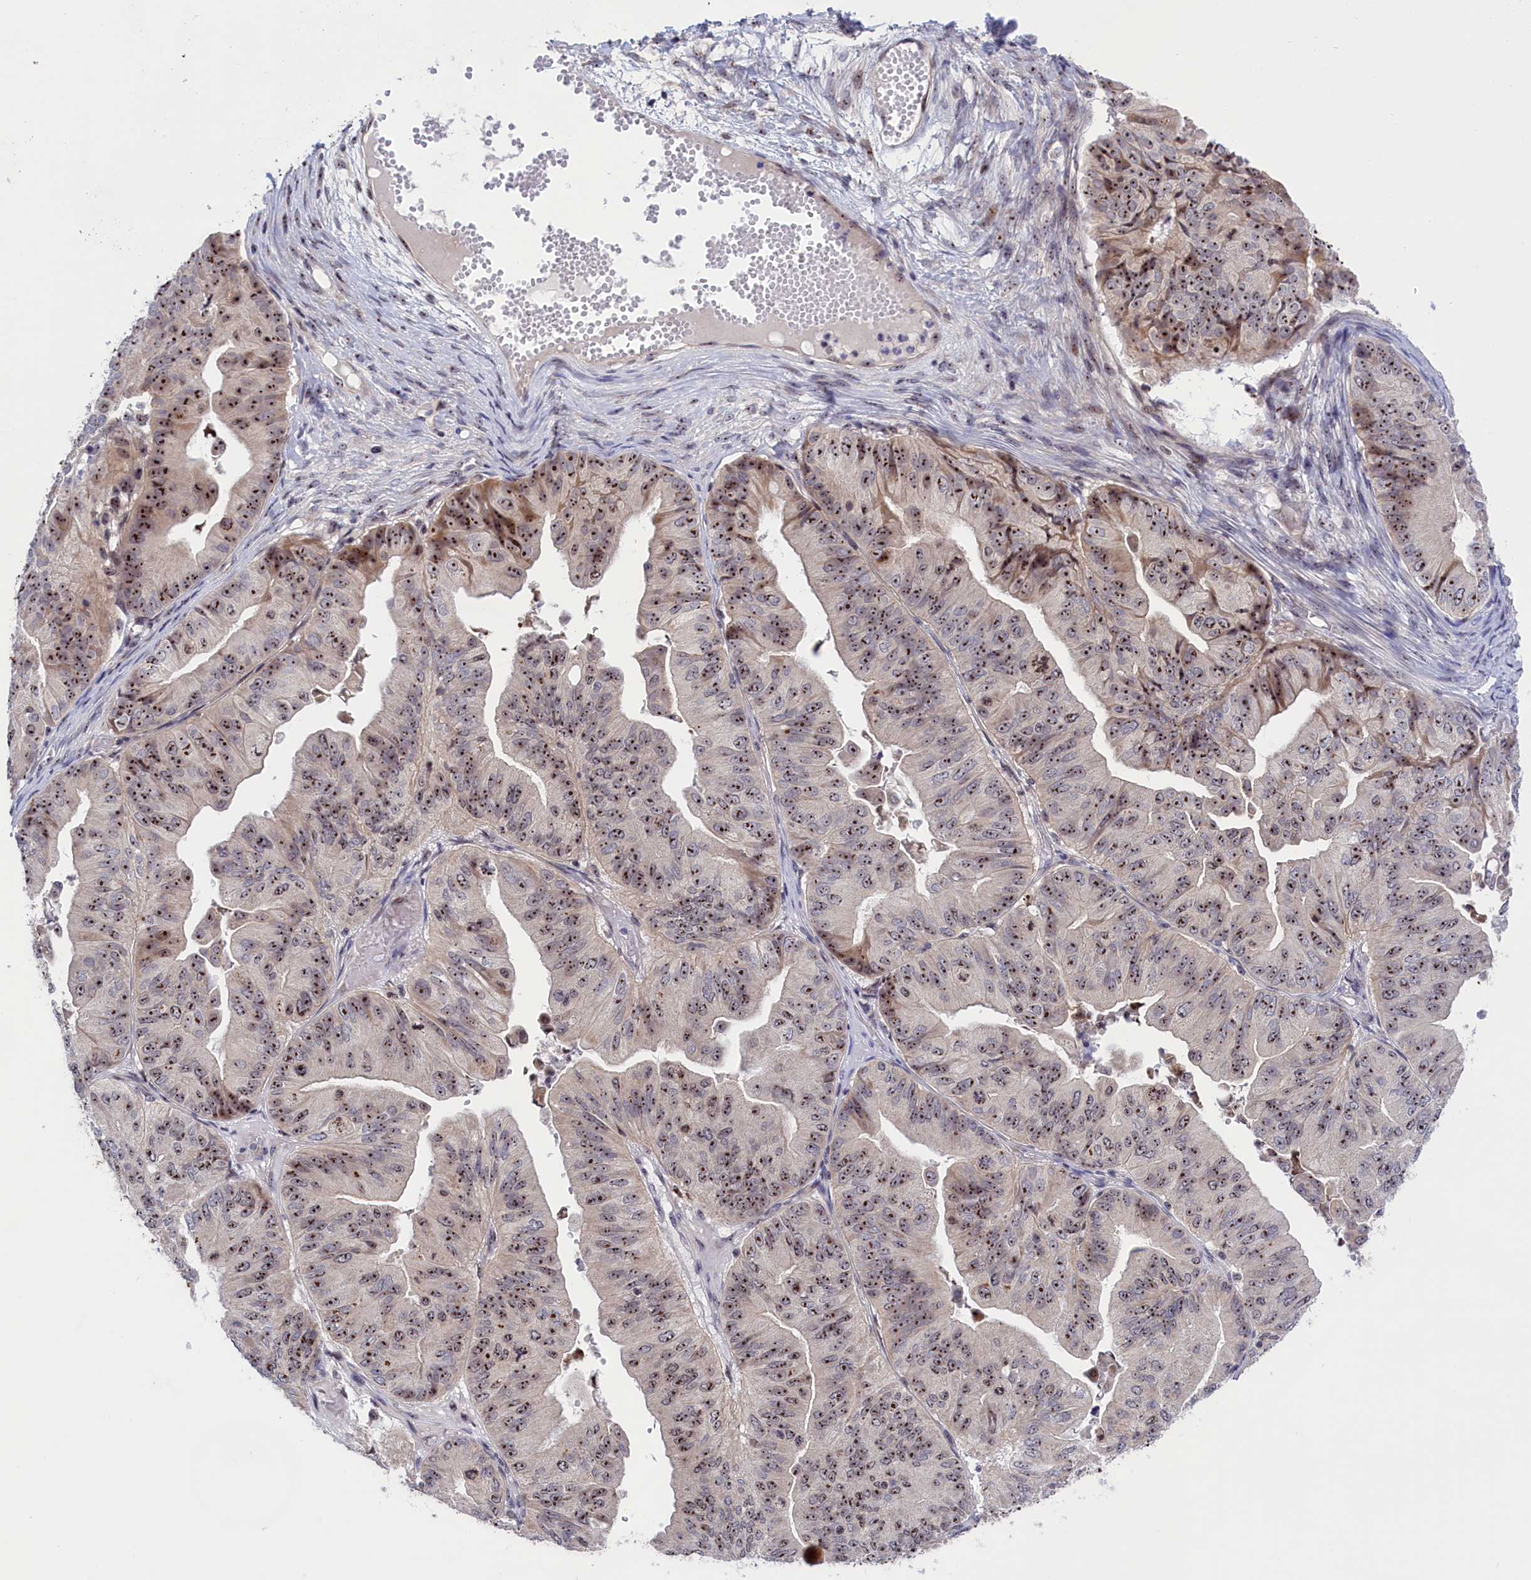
{"staining": {"intensity": "strong", "quantity": ">75%", "location": "nuclear"}, "tissue": "ovarian cancer", "cell_type": "Tumor cells", "image_type": "cancer", "snomed": [{"axis": "morphology", "description": "Cystadenocarcinoma, mucinous, NOS"}, {"axis": "topography", "description": "Ovary"}], "caption": "Protein staining shows strong nuclear staining in approximately >75% of tumor cells in mucinous cystadenocarcinoma (ovarian).", "gene": "PPAN", "patient": {"sex": "female", "age": 61}}